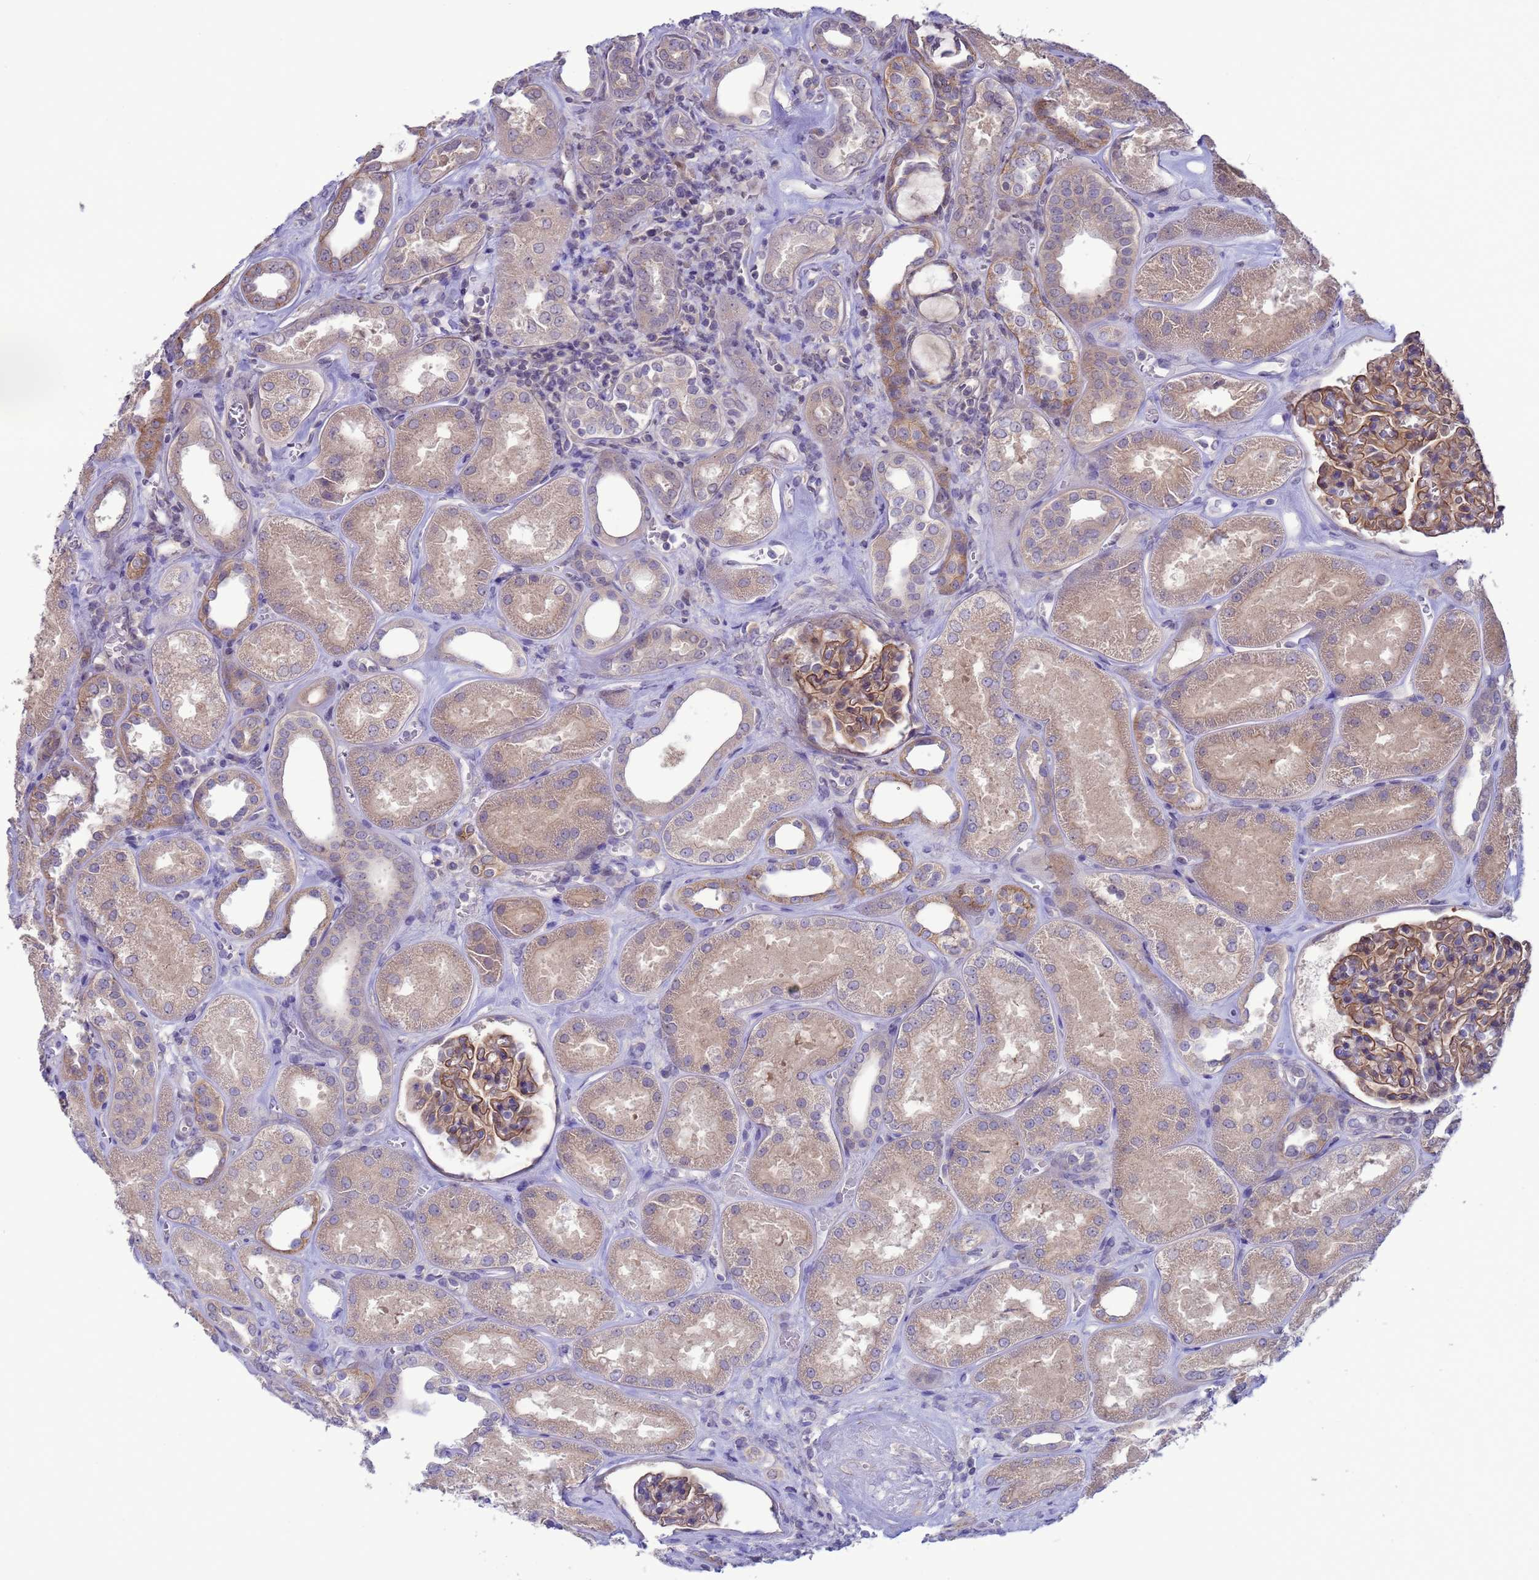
{"staining": {"intensity": "moderate", "quantity": "25%-75%", "location": "cytoplasmic/membranous"}, "tissue": "kidney", "cell_type": "Cells in glomeruli", "image_type": "normal", "snomed": [{"axis": "morphology", "description": "Normal tissue, NOS"}, {"axis": "morphology", "description": "Adenocarcinoma, NOS"}, {"axis": "topography", "description": "Kidney"}], "caption": "Protein staining of benign kidney reveals moderate cytoplasmic/membranous positivity in about 25%-75% of cells in glomeruli.", "gene": "GJA10", "patient": {"sex": "female", "age": 68}}